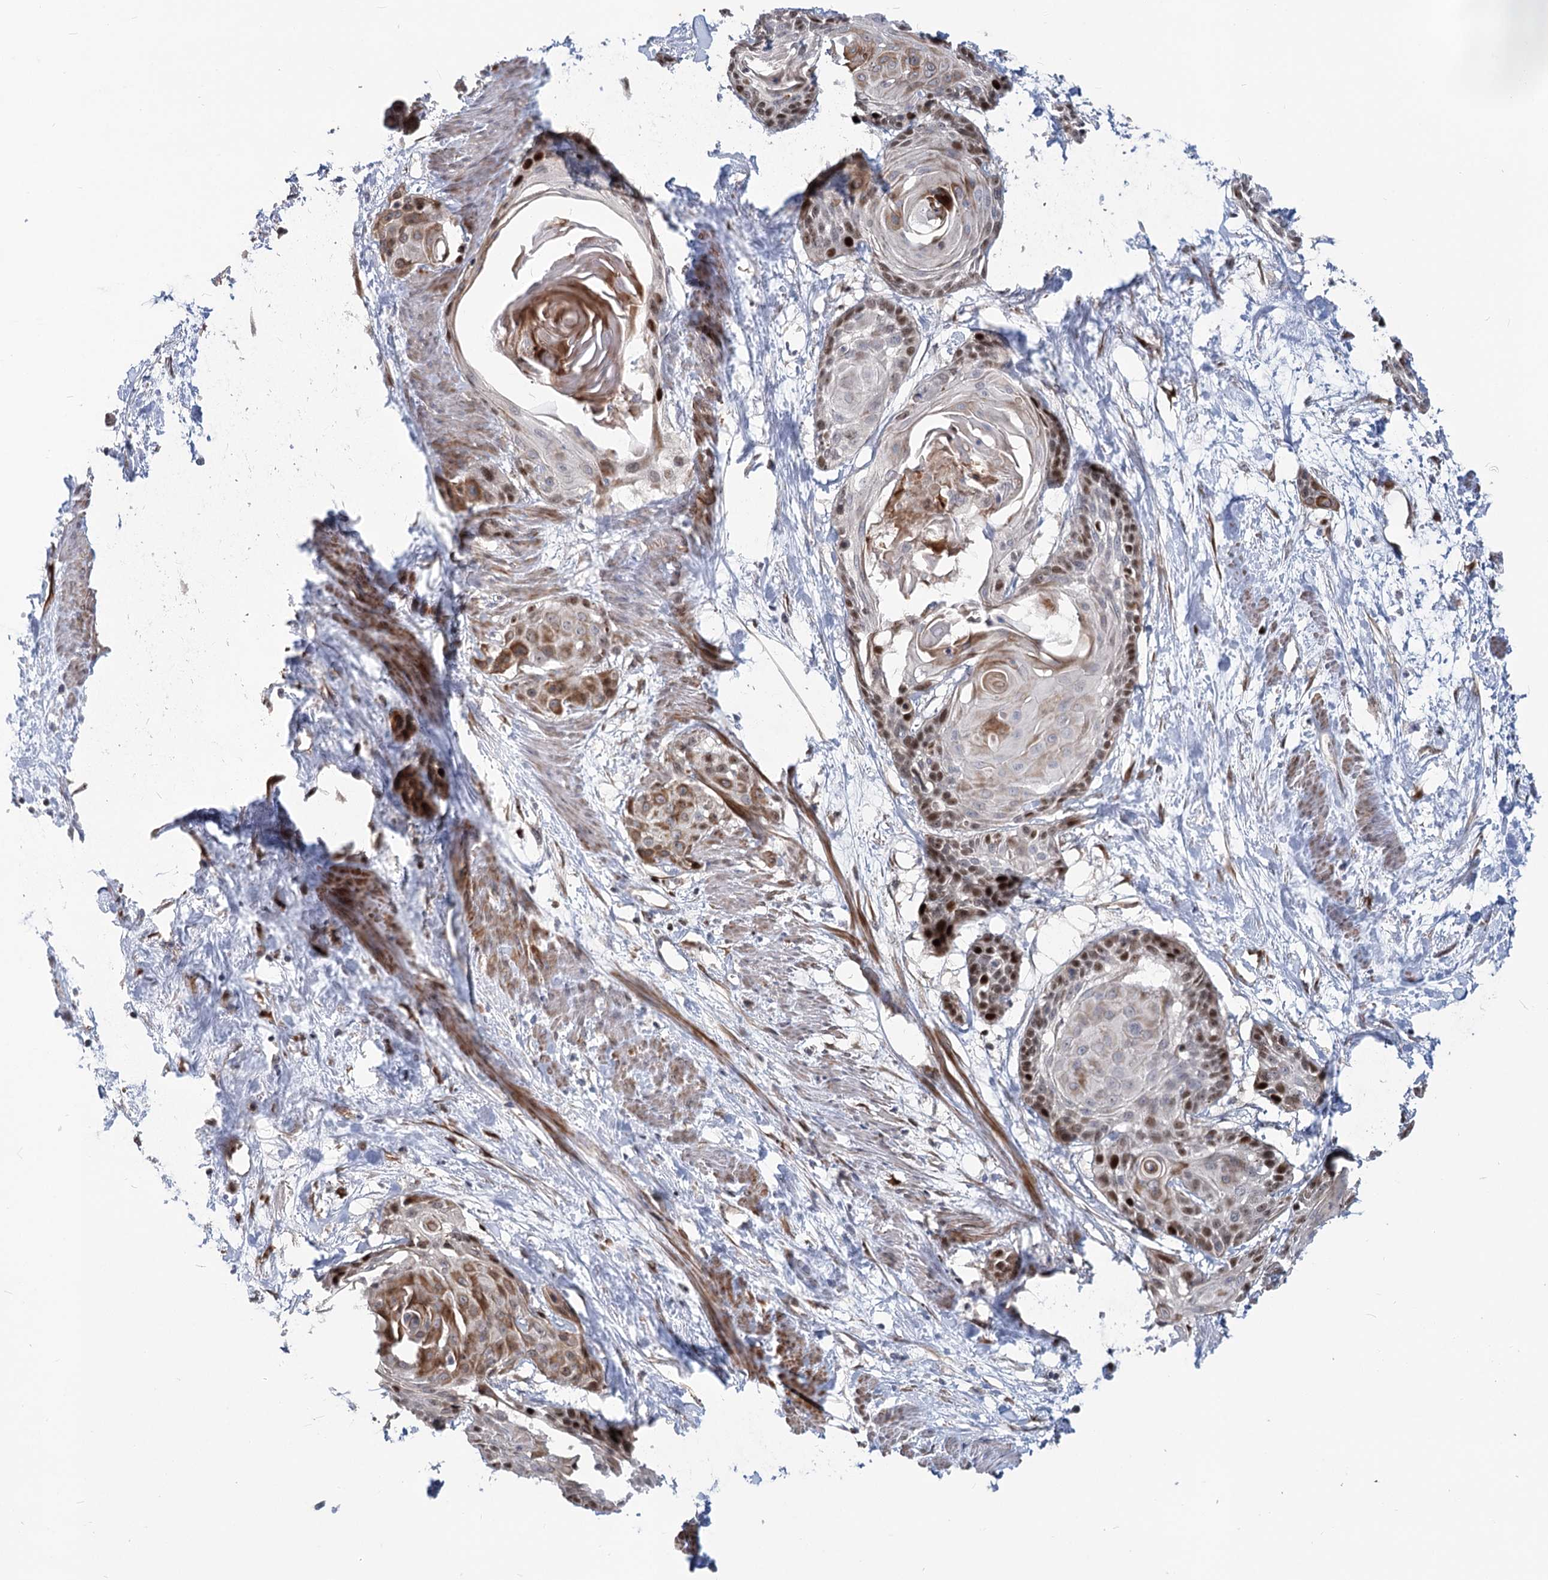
{"staining": {"intensity": "moderate", "quantity": "25%-75%", "location": "cytoplasmic/membranous,nuclear"}, "tissue": "cervical cancer", "cell_type": "Tumor cells", "image_type": "cancer", "snomed": [{"axis": "morphology", "description": "Squamous cell carcinoma, NOS"}, {"axis": "topography", "description": "Cervix"}], "caption": "Squamous cell carcinoma (cervical) stained with immunohistochemistry (IHC) exhibits moderate cytoplasmic/membranous and nuclear staining in about 25%-75% of tumor cells.", "gene": "PIK3C2A", "patient": {"sex": "female", "age": 57}}